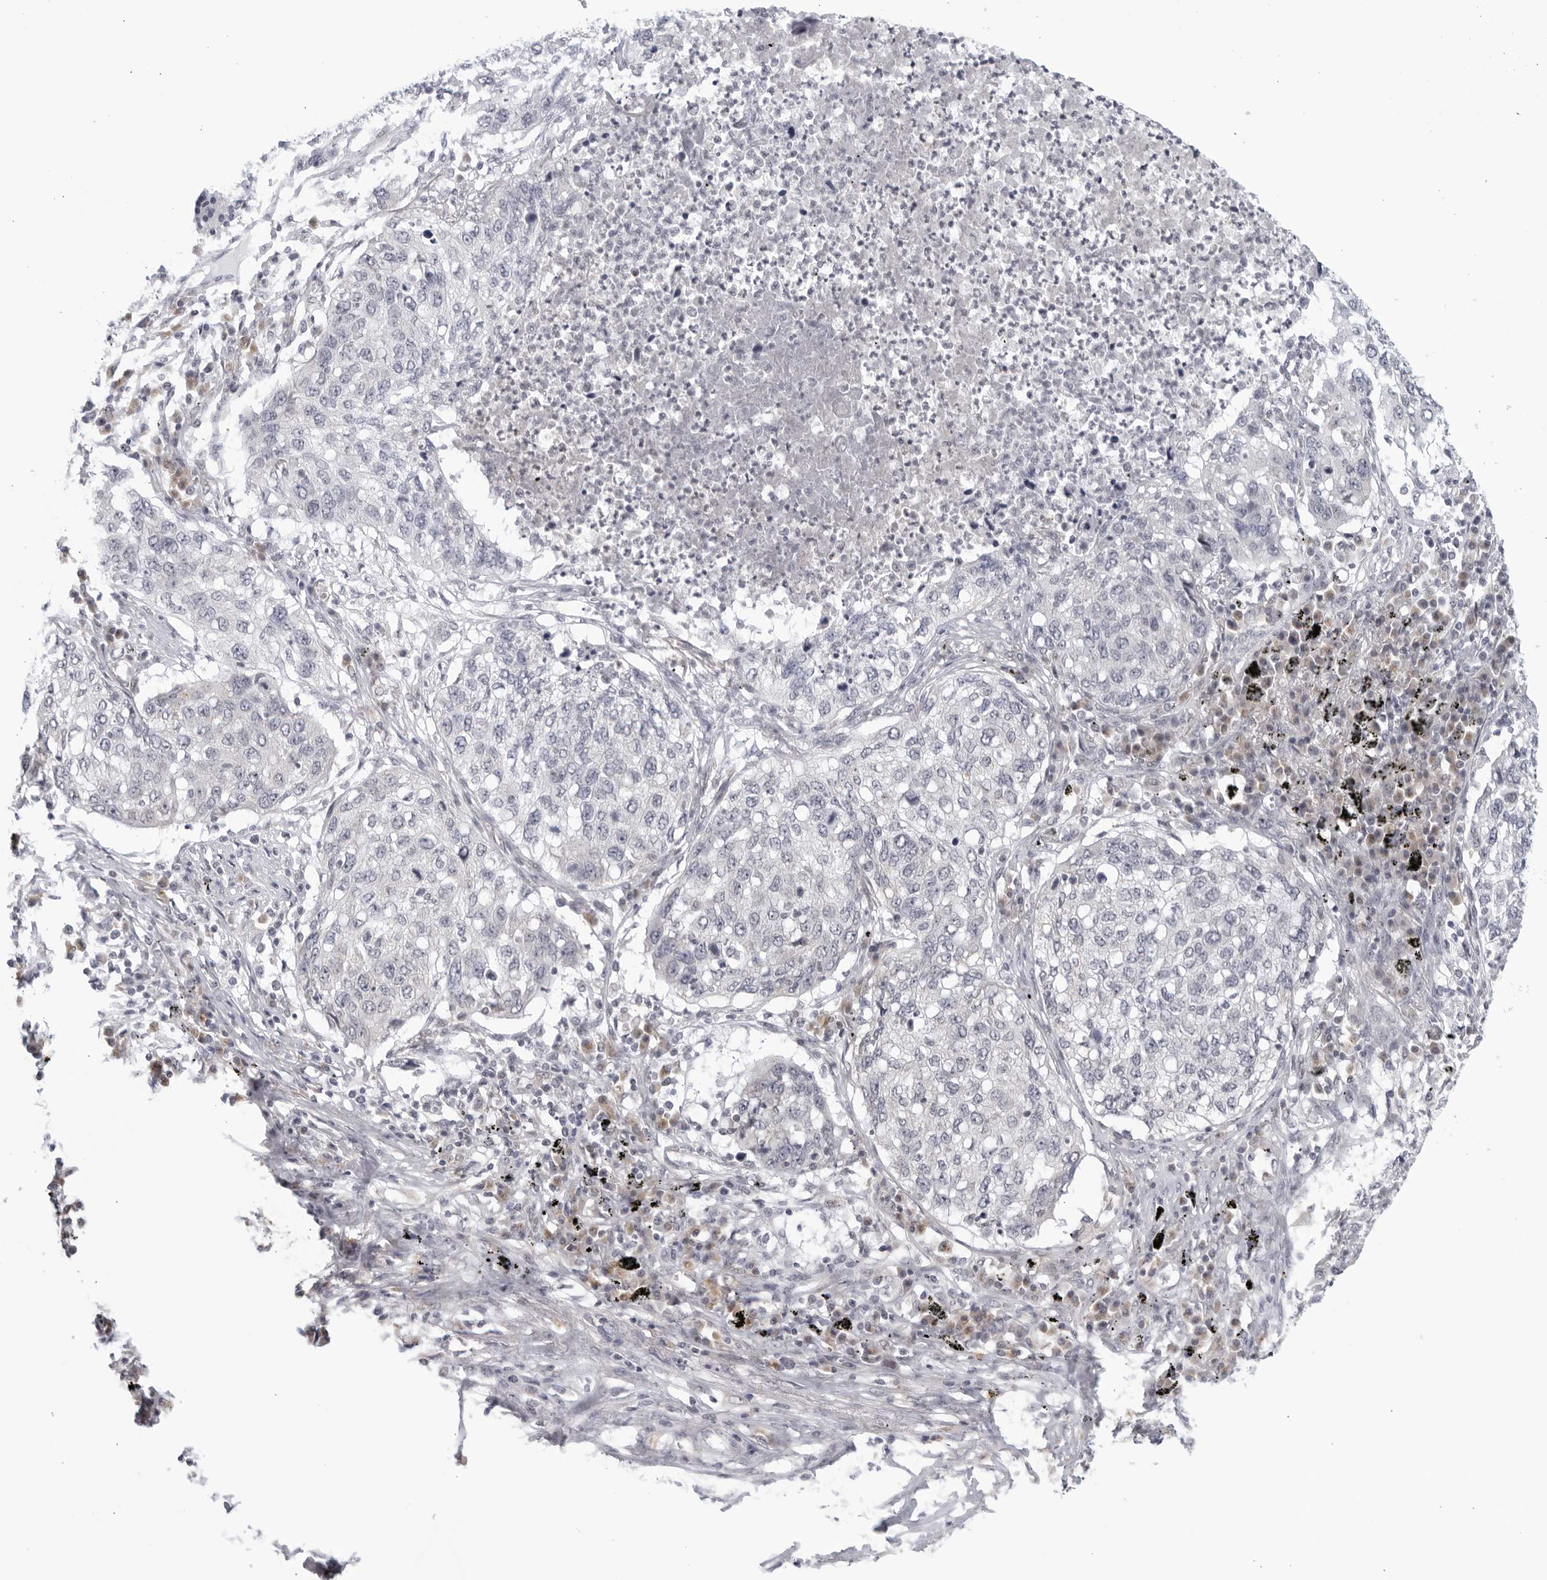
{"staining": {"intensity": "negative", "quantity": "none", "location": "none"}, "tissue": "lung cancer", "cell_type": "Tumor cells", "image_type": "cancer", "snomed": [{"axis": "morphology", "description": "Squamous cell carcinoma, NOS"}, {"axis": "topography", "description": "Lung"}], "caption": "High power microscopy image of an immunohistochemistry (IHC) image of squamous cell carcinoma (lung), revealing no significant expression in tumor cells. (DAB (3,3'-diaminobenzidine) immunohistochemistry (IHC), high magnification).", "gene": "WDTC1", "patient": {"sex": "female", "age": 63}}